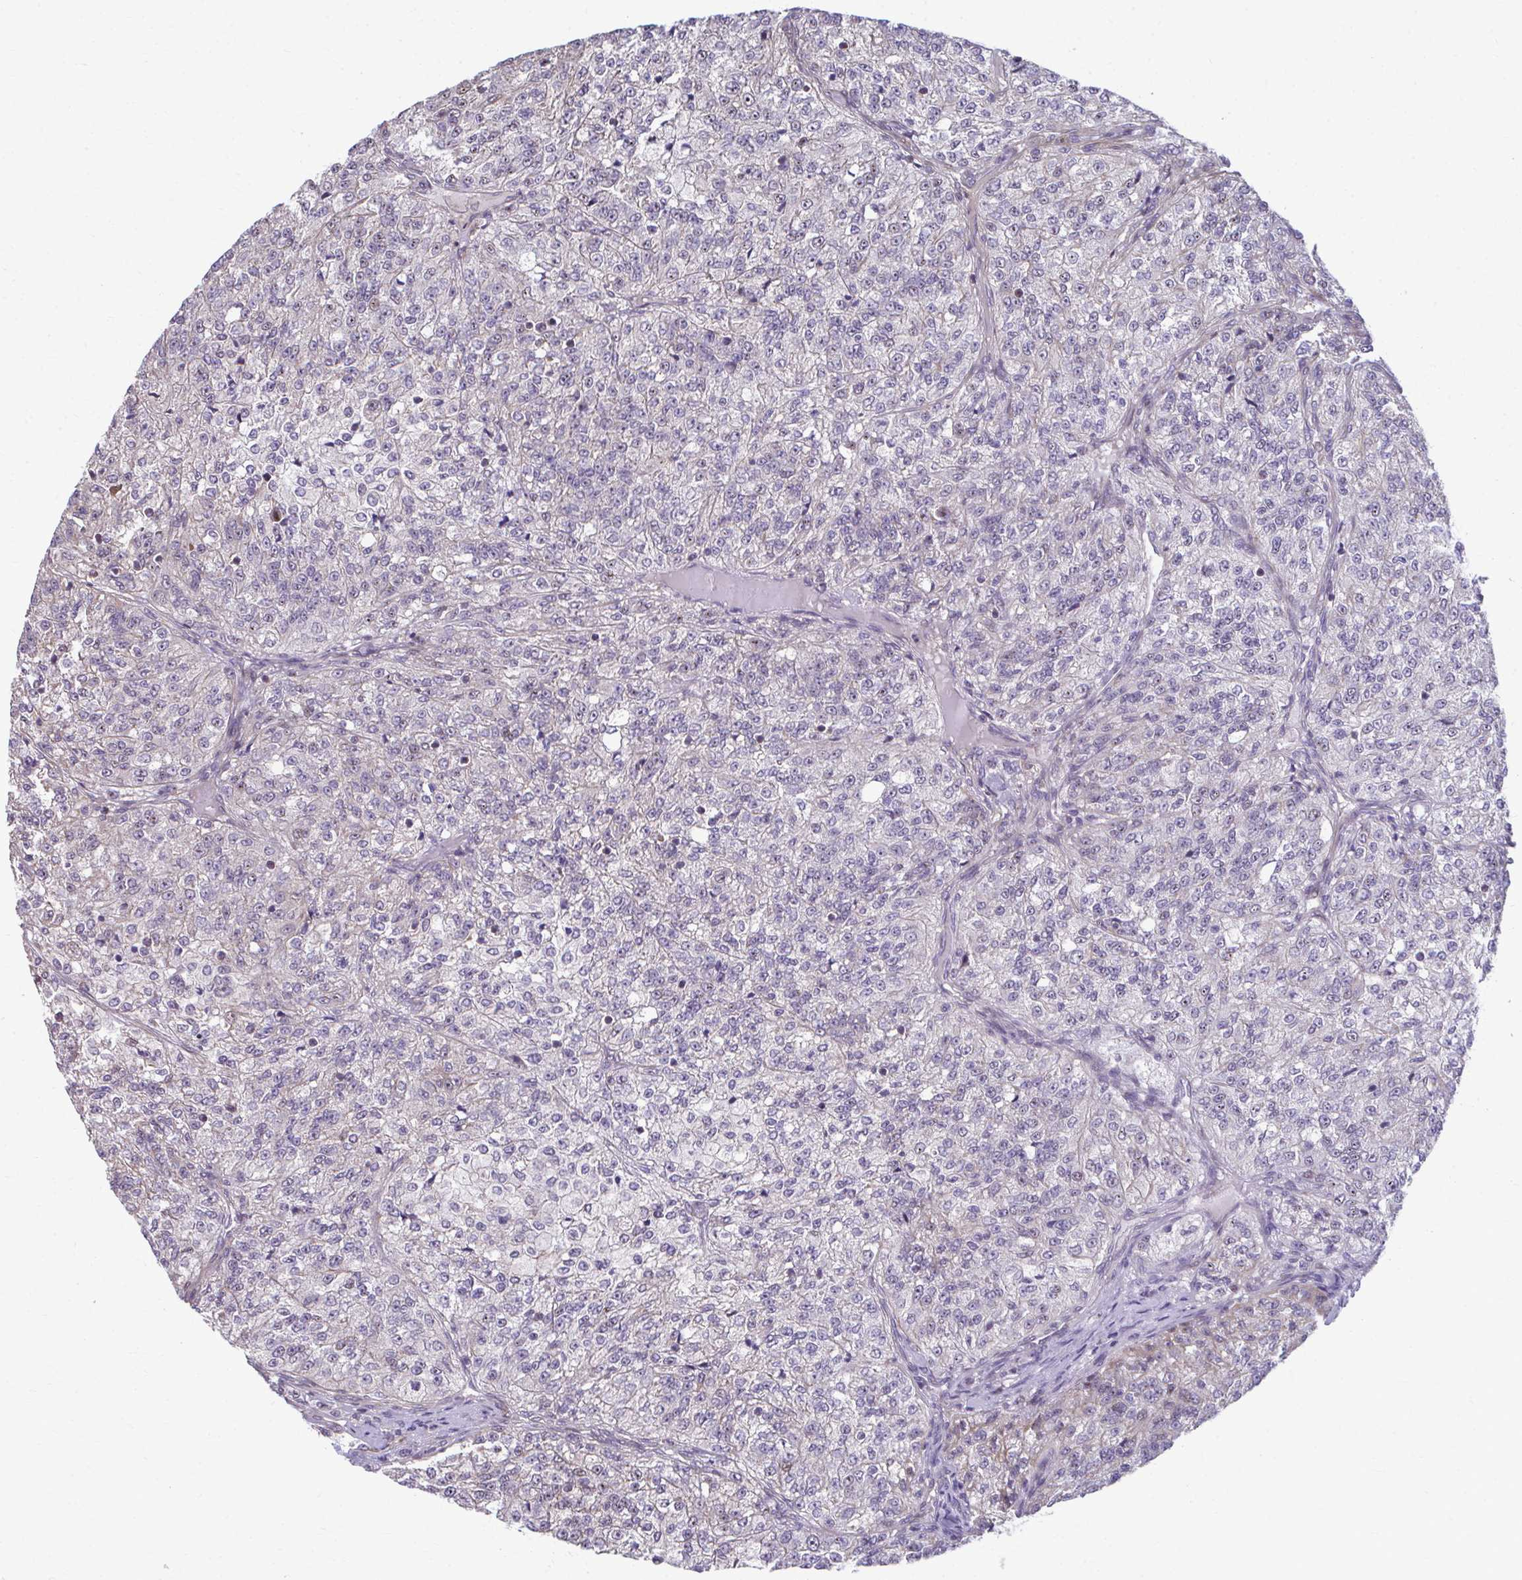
{"staining": {"intensity": "weak", "quantity": "<25%", "location": "cytoplasmic/membranous,nuclear"}, "tissue": "renal cancer", "cell_type": "Tumor cells", "image_type": "cancer", "snomed": [{"axis": "morphology", "description": "Adenocarcinoma, NOS"}, {"axis": "topography", "description": "Kidney"}], "caption": "A micrograph of renal cancer (adenocarcinoma) stained for a protein shows no brown staining in tumor cells.", "gene": "MAF1", "patient": {"sex": "female", "age": 63}}